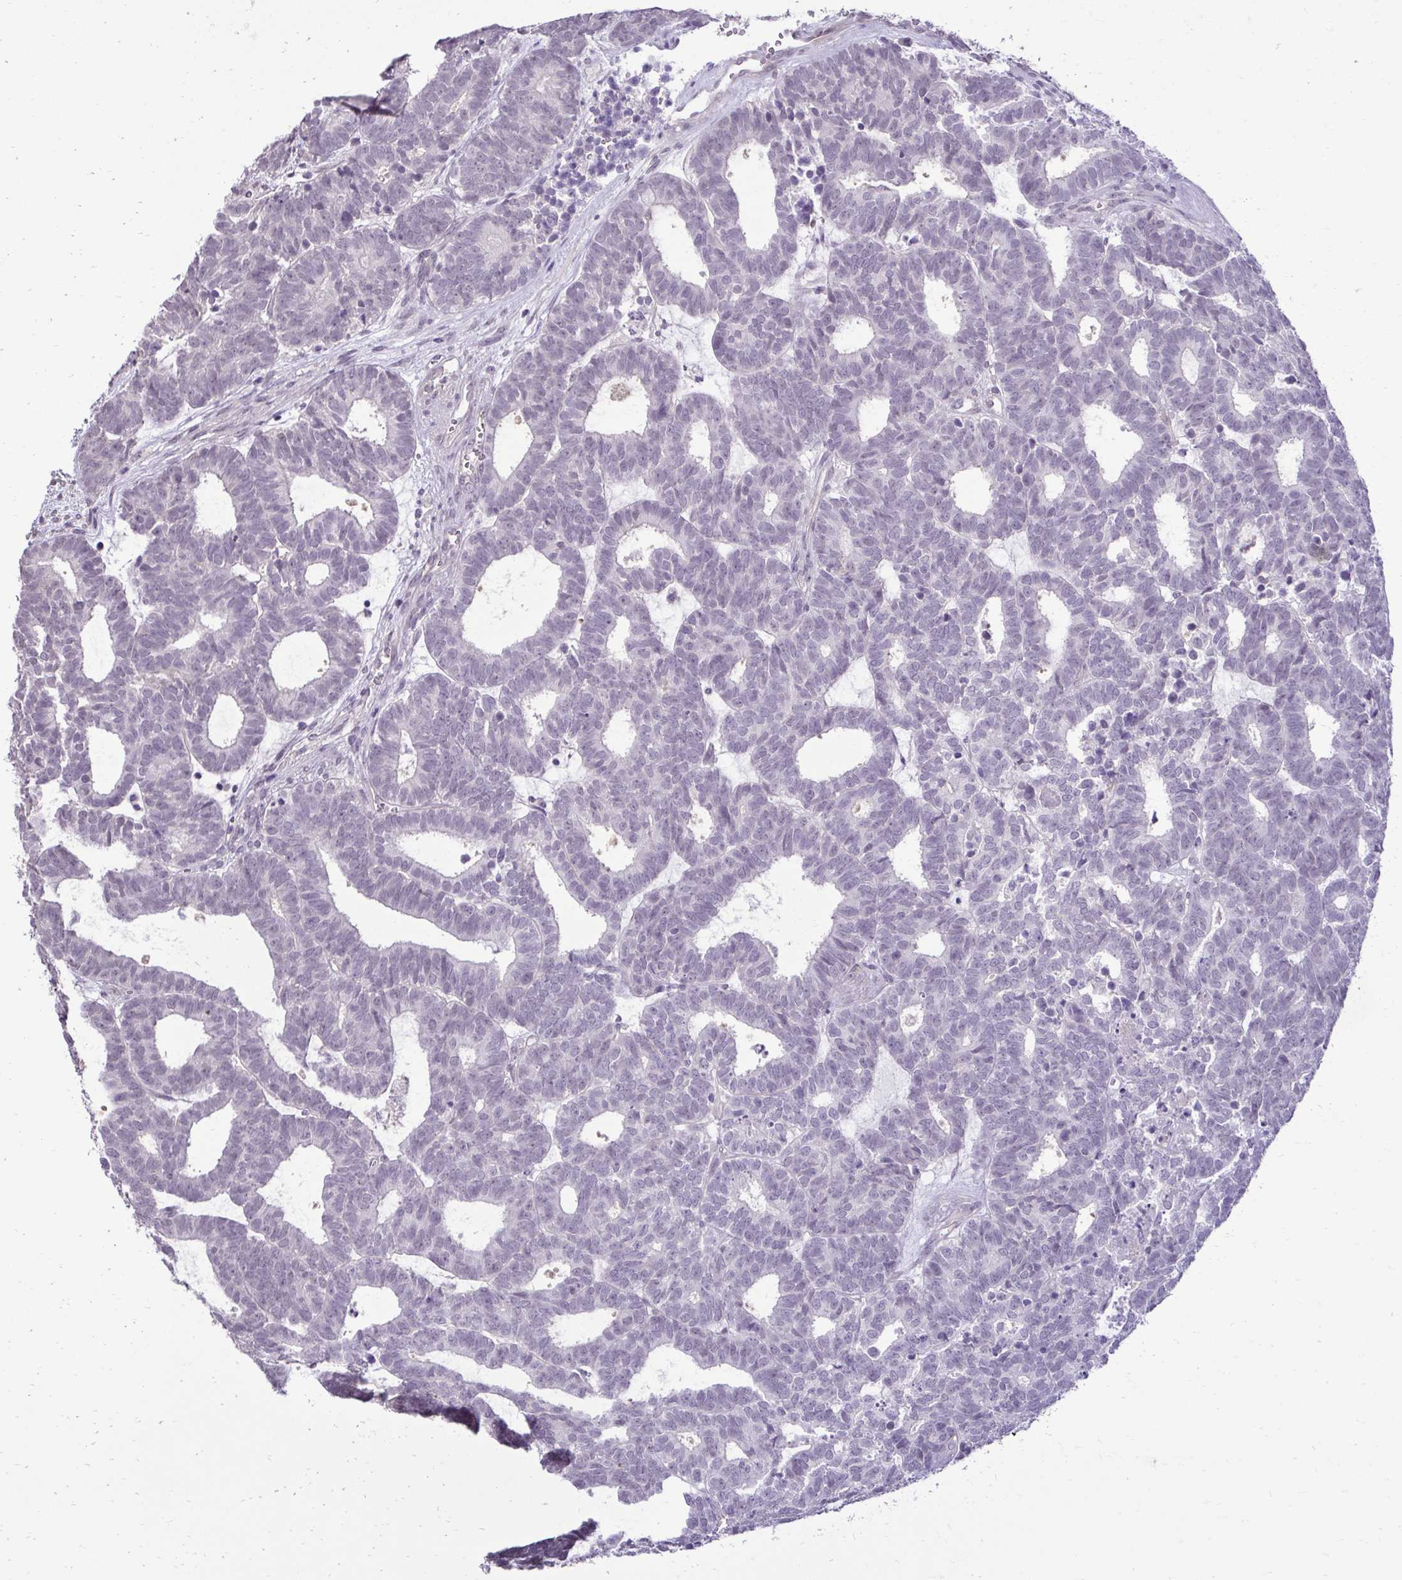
{"staining": {"intensity": "negative", "quantity": "none", "location": "none"}, "tissue": "head and neck cancer", "cell_type": "Tumor cells", "image_type": "cancer", "snomed": [{"axis": "morphology", "description": "Adenocarcinoma, NOS"}, {"axis": "topography", "description": "Head-Neck"}], "caption": "A photomicrograph of head and neck cancer (adenocarcinoma) stained for a protein shows no brown staining in tumor cells.", "gene": "SLC30A3", "patient": {"sex": "female", "age": 81}}